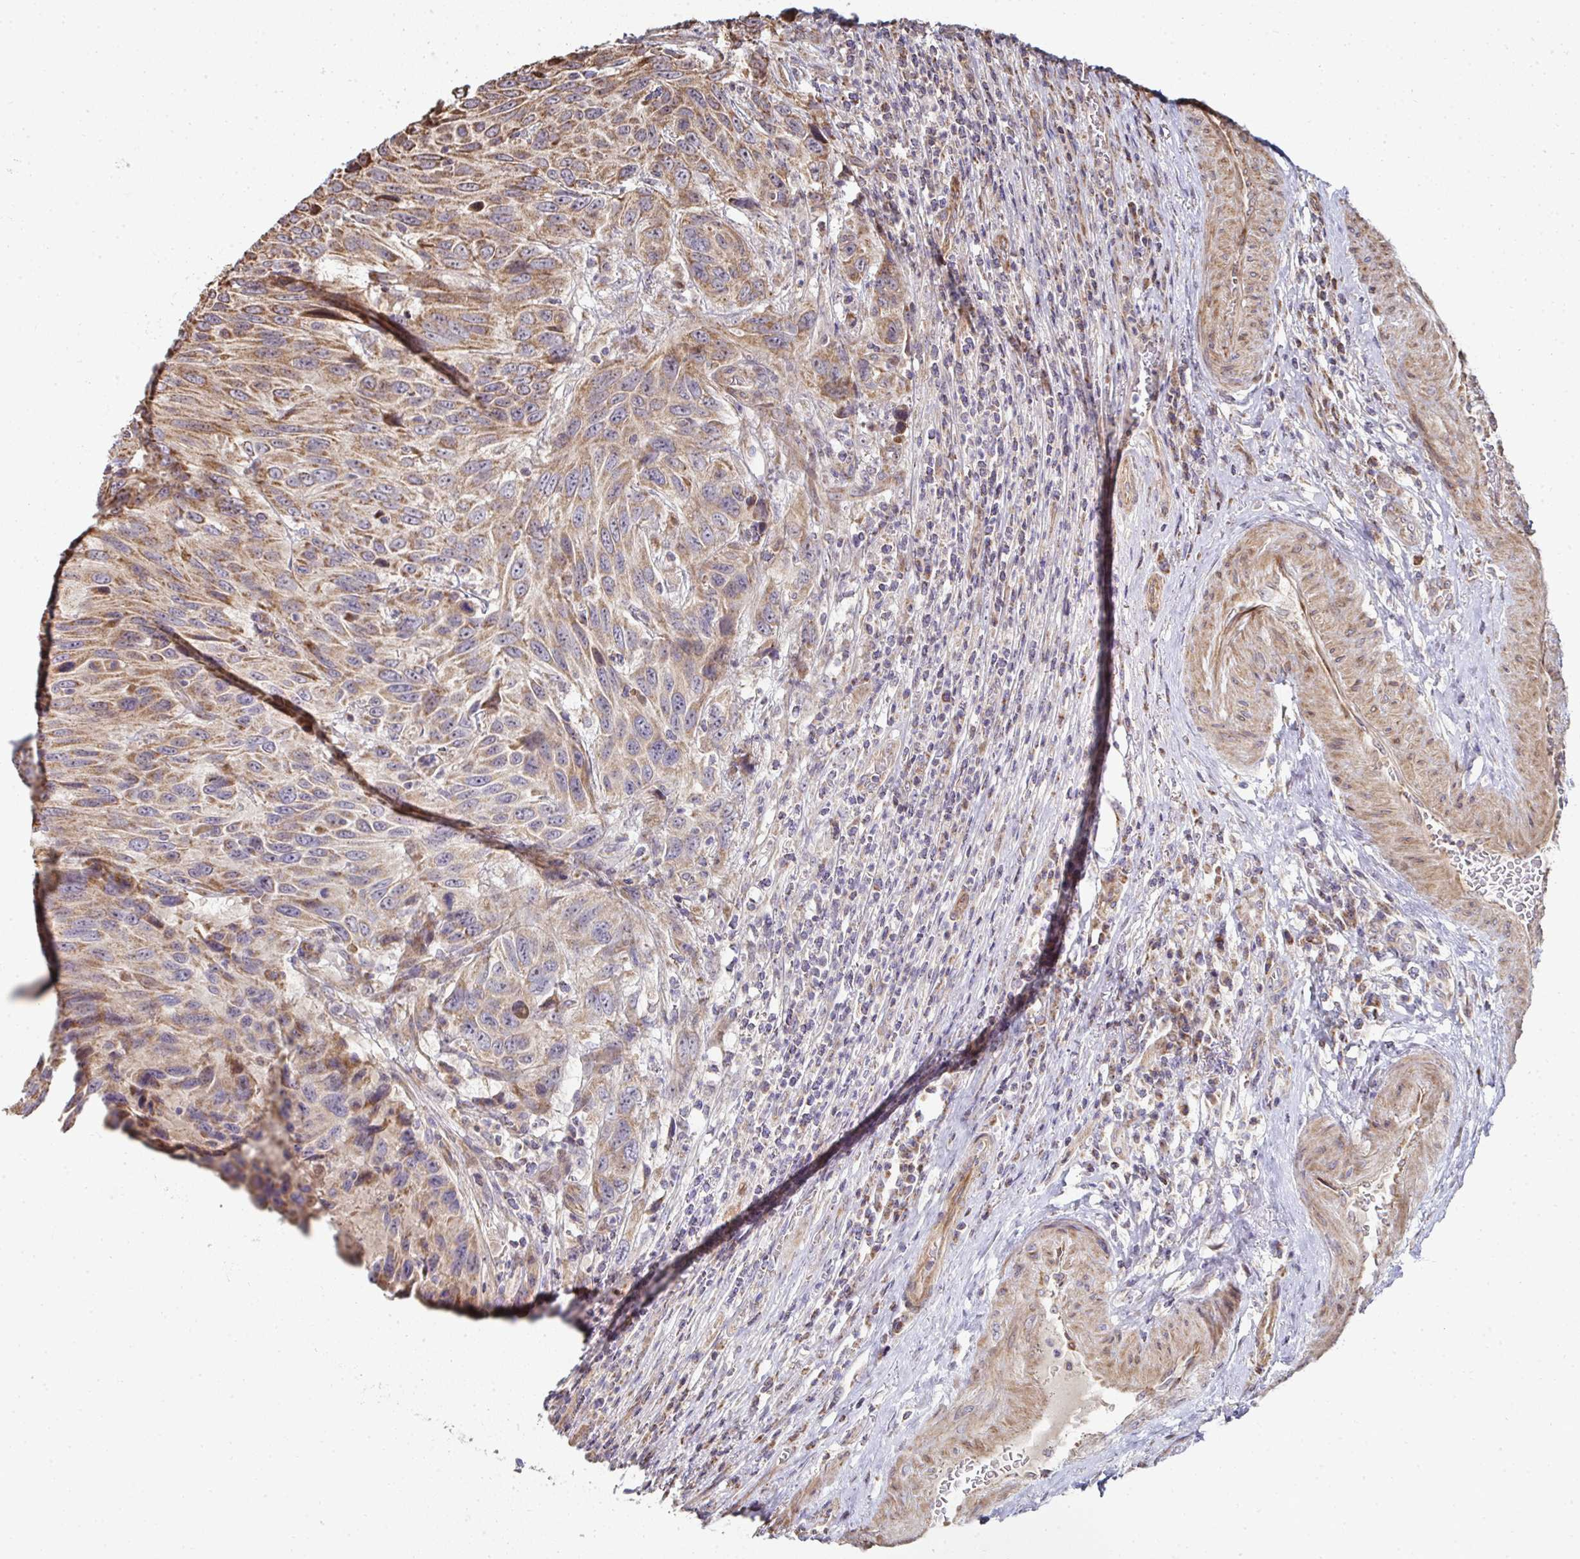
{"staining": {"intensity": "moderate", "quantity": "25%-75%", "location": "cytoplasmic/membranous"}, "tissue": "urothelial cancer", "cell_type": "Tumor cells", "image_type": "cancer", "snomed": [{"axis": "morphology", "description": "Urothelial carcinoma, High grade"}, {"axis": "topography", "description": "Urinary bladder"}], "caption": "Protein expression analysis of human high-grade urothelial carcinoma reveals moderate cytoplasmic/membranous expression in about 25%-75% of tumor cells. The staining was performed using DAB (3,3'-diaminobenzidine), with brown indicating positive protein expression. Nuclei are stained blue with hematoxylin.", "gene": "AGTPBP1", "patient": {"sex": "female", "age": 70}}